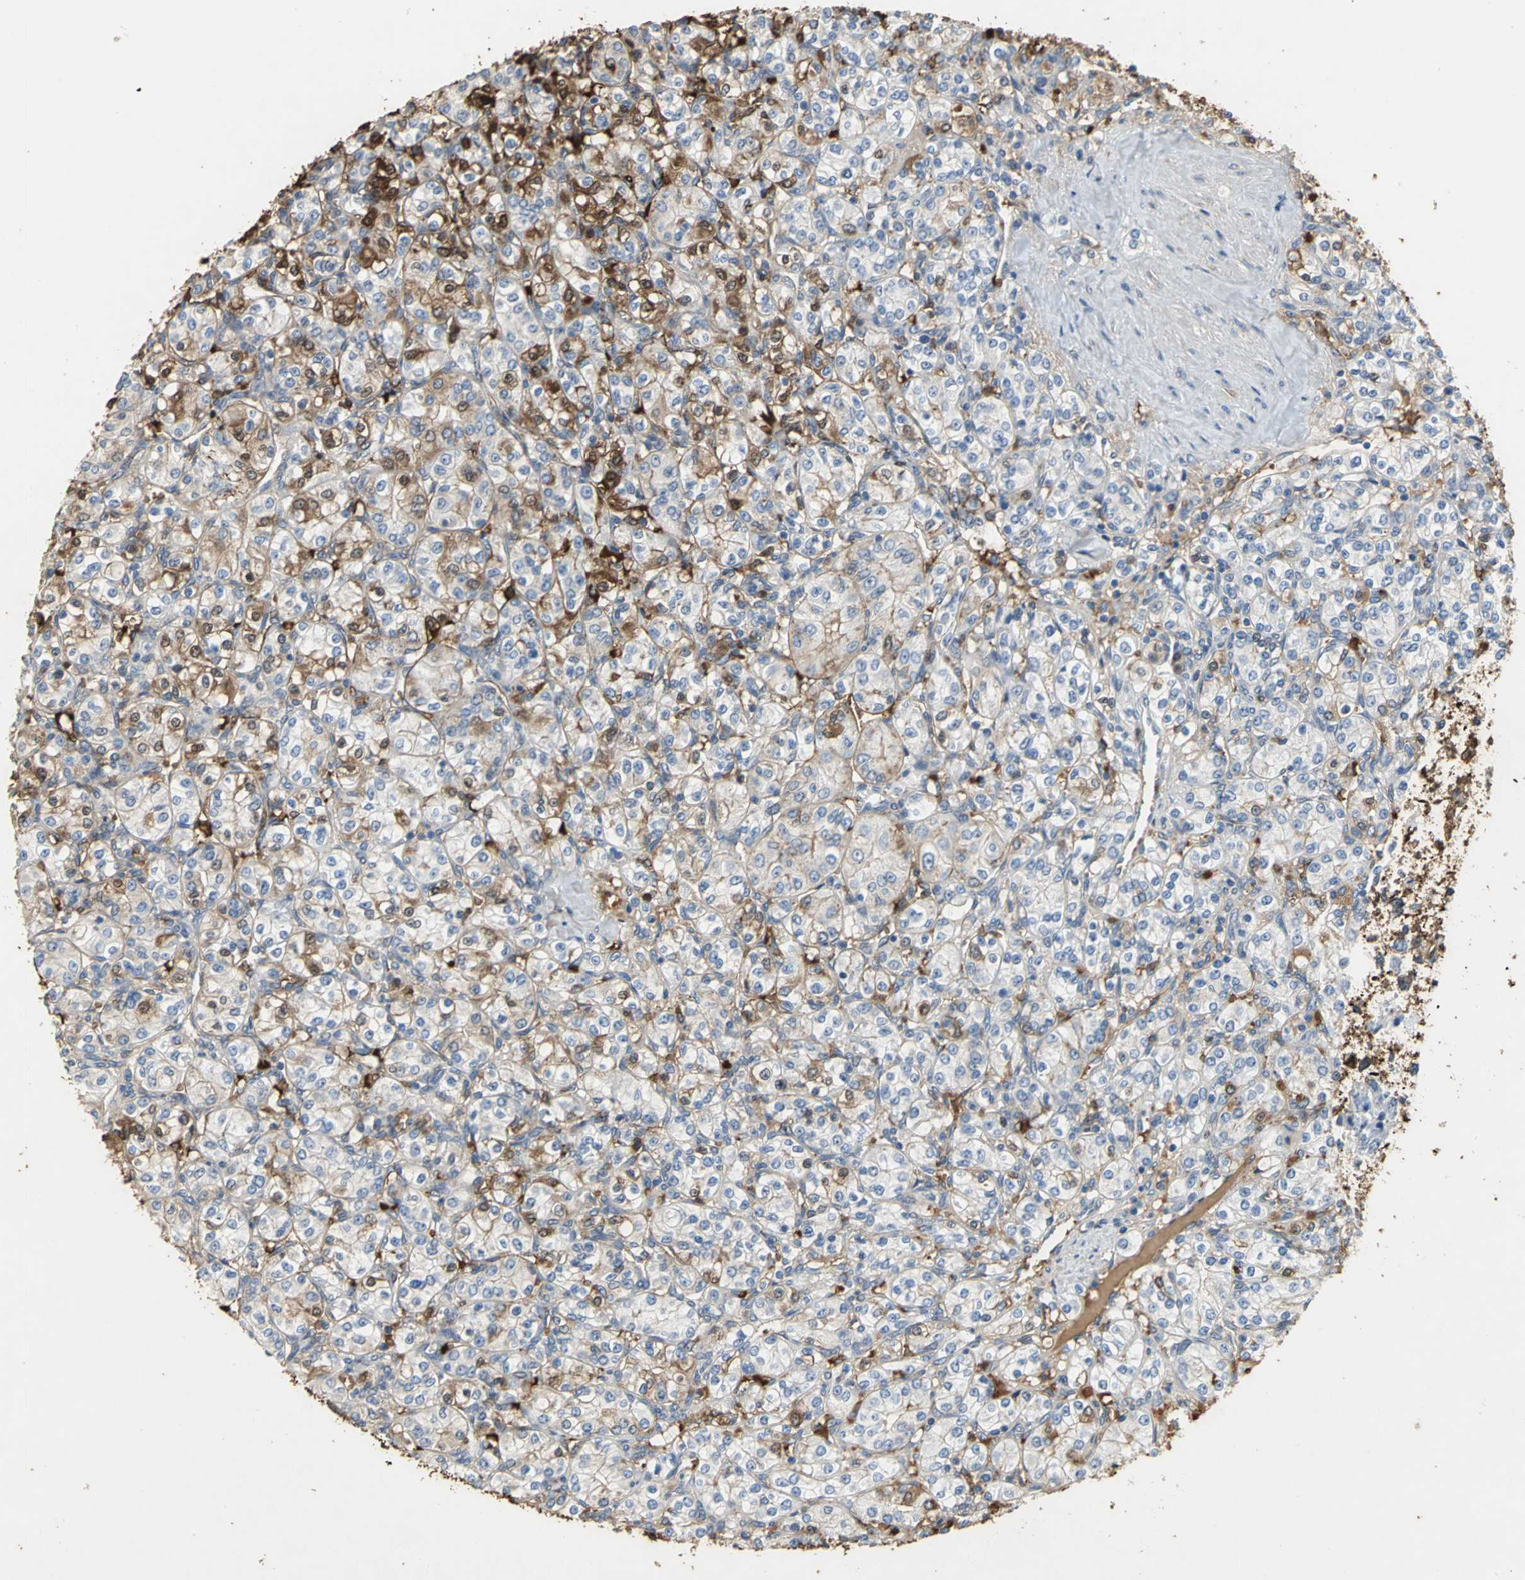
{"staining": {"intensity": "moderate", "quantity": "25%-75%", "location": "cytoplasmic/membranous,nuclear"}, "tissue": "renal cancer", "cell_type": "Tumor cells", "image_type": "cancer", "snomed": [{"axis": "morphology", "description": "Adenocarcinoma, NOS"}, {"axis": "topography", "description": "Kidney"}], "caption": "A histopathology image of human renal cancer (adenocarcinoma) stained for a protein demonstrates moderate cytoplasmic/membranous and nuclear brown staining in tumor cells.", "gene": "TREM1", "patient": {"sex": "male", "age": 77}}